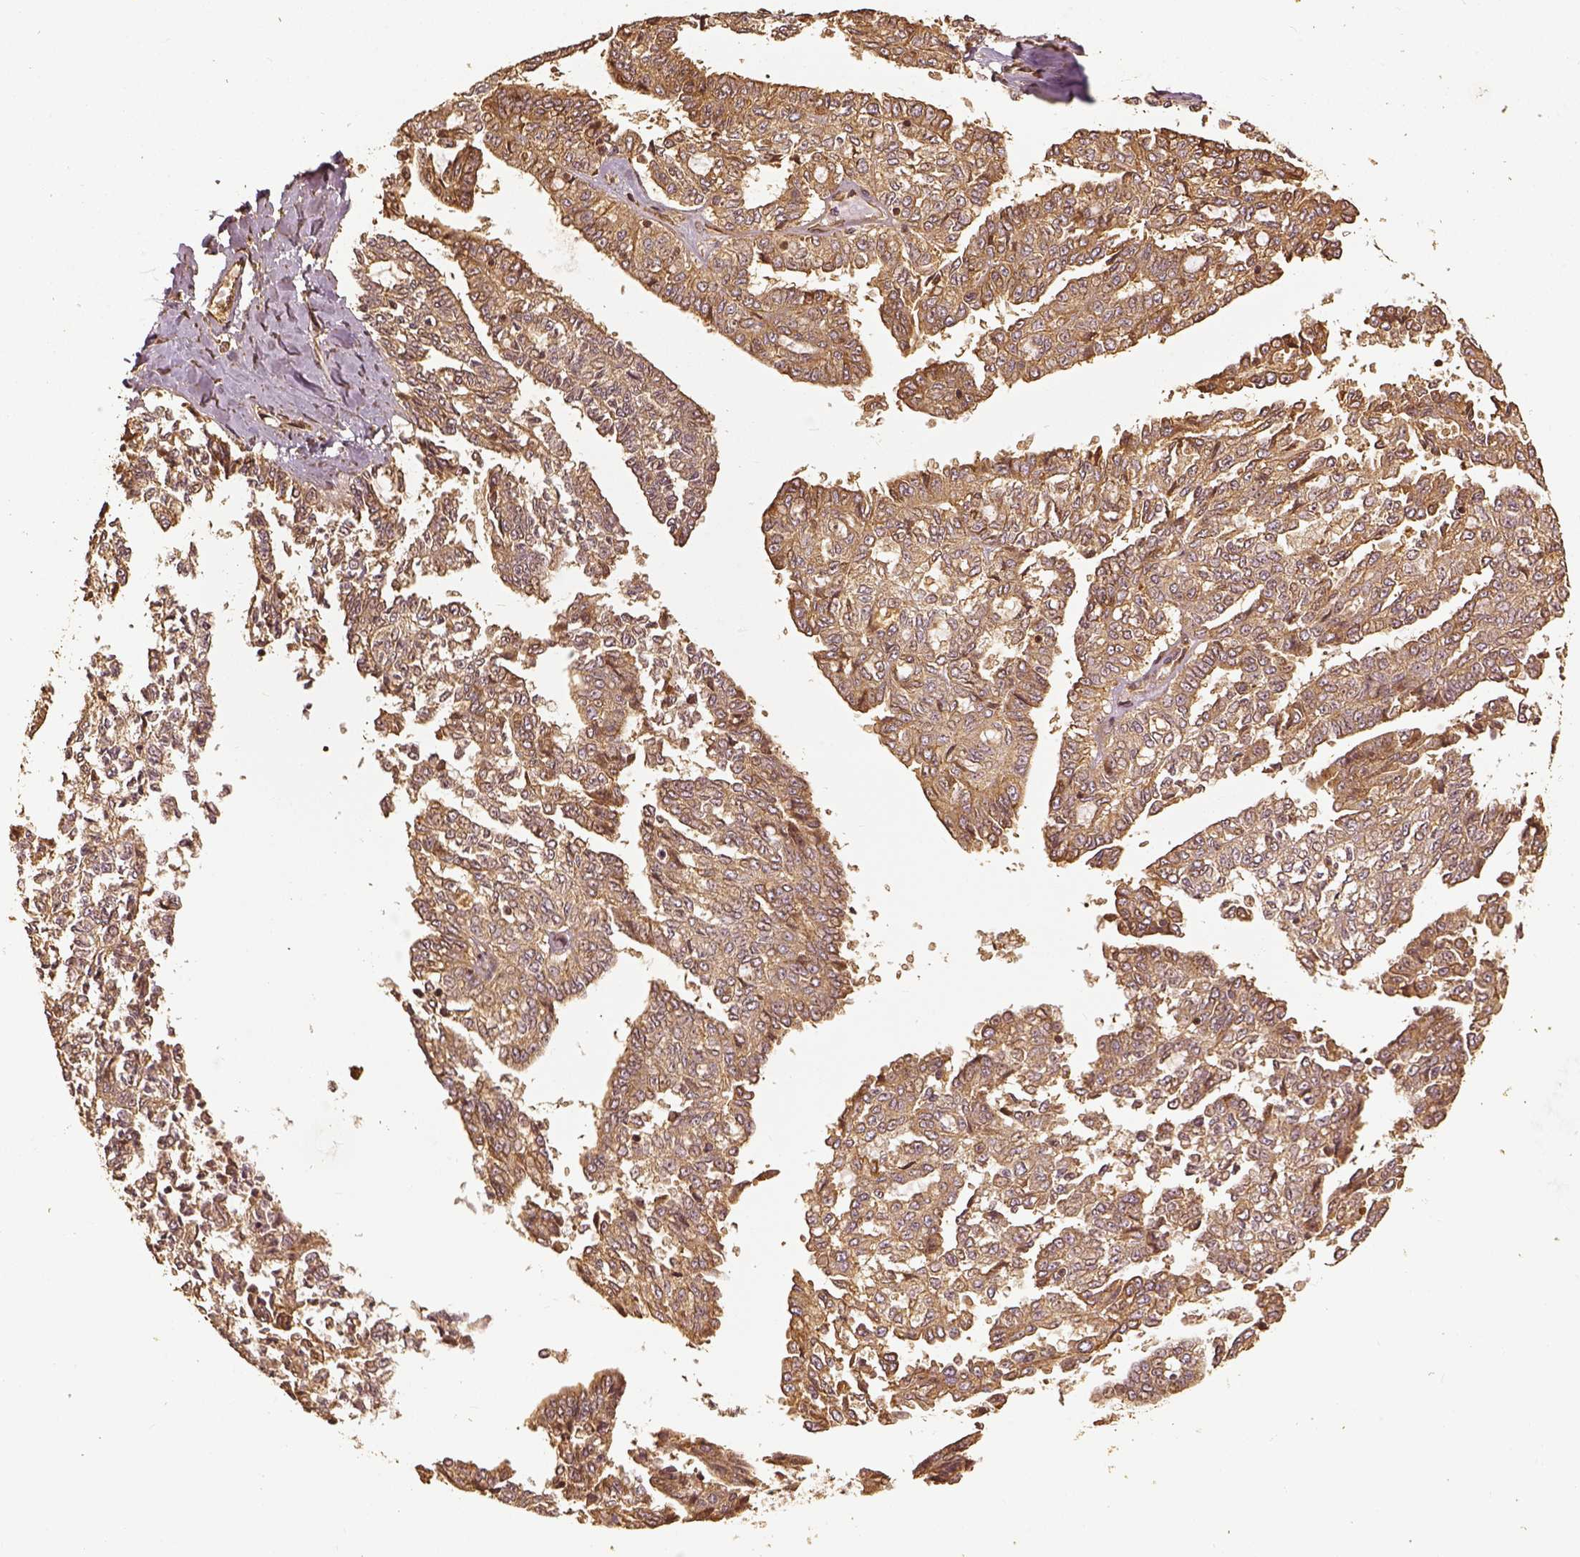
{"staining": {"intensity": "weak", "quantity": ">75%", "location": "cytoplasmic/membranous"}, "tissue": "ovarian cancer", "cell_type": "Tumor cells", "image_type": "cancer", "snomed": [{"axis": "morphology", "description": "Cystadenocarcinoma, serous, NOS"}, {"axis": "topography", "description": "Ovary"}], "caption": "The micrograph shows immunohistochemical staining of ovarian cancer (serous cystadenocarcinoma). There is weak cytoplasmic/membranous staining is appreciated in approximately >75% of tumor cells.", "gene": "VEGFA", "patient": {"sex": "female", "age": 71}}